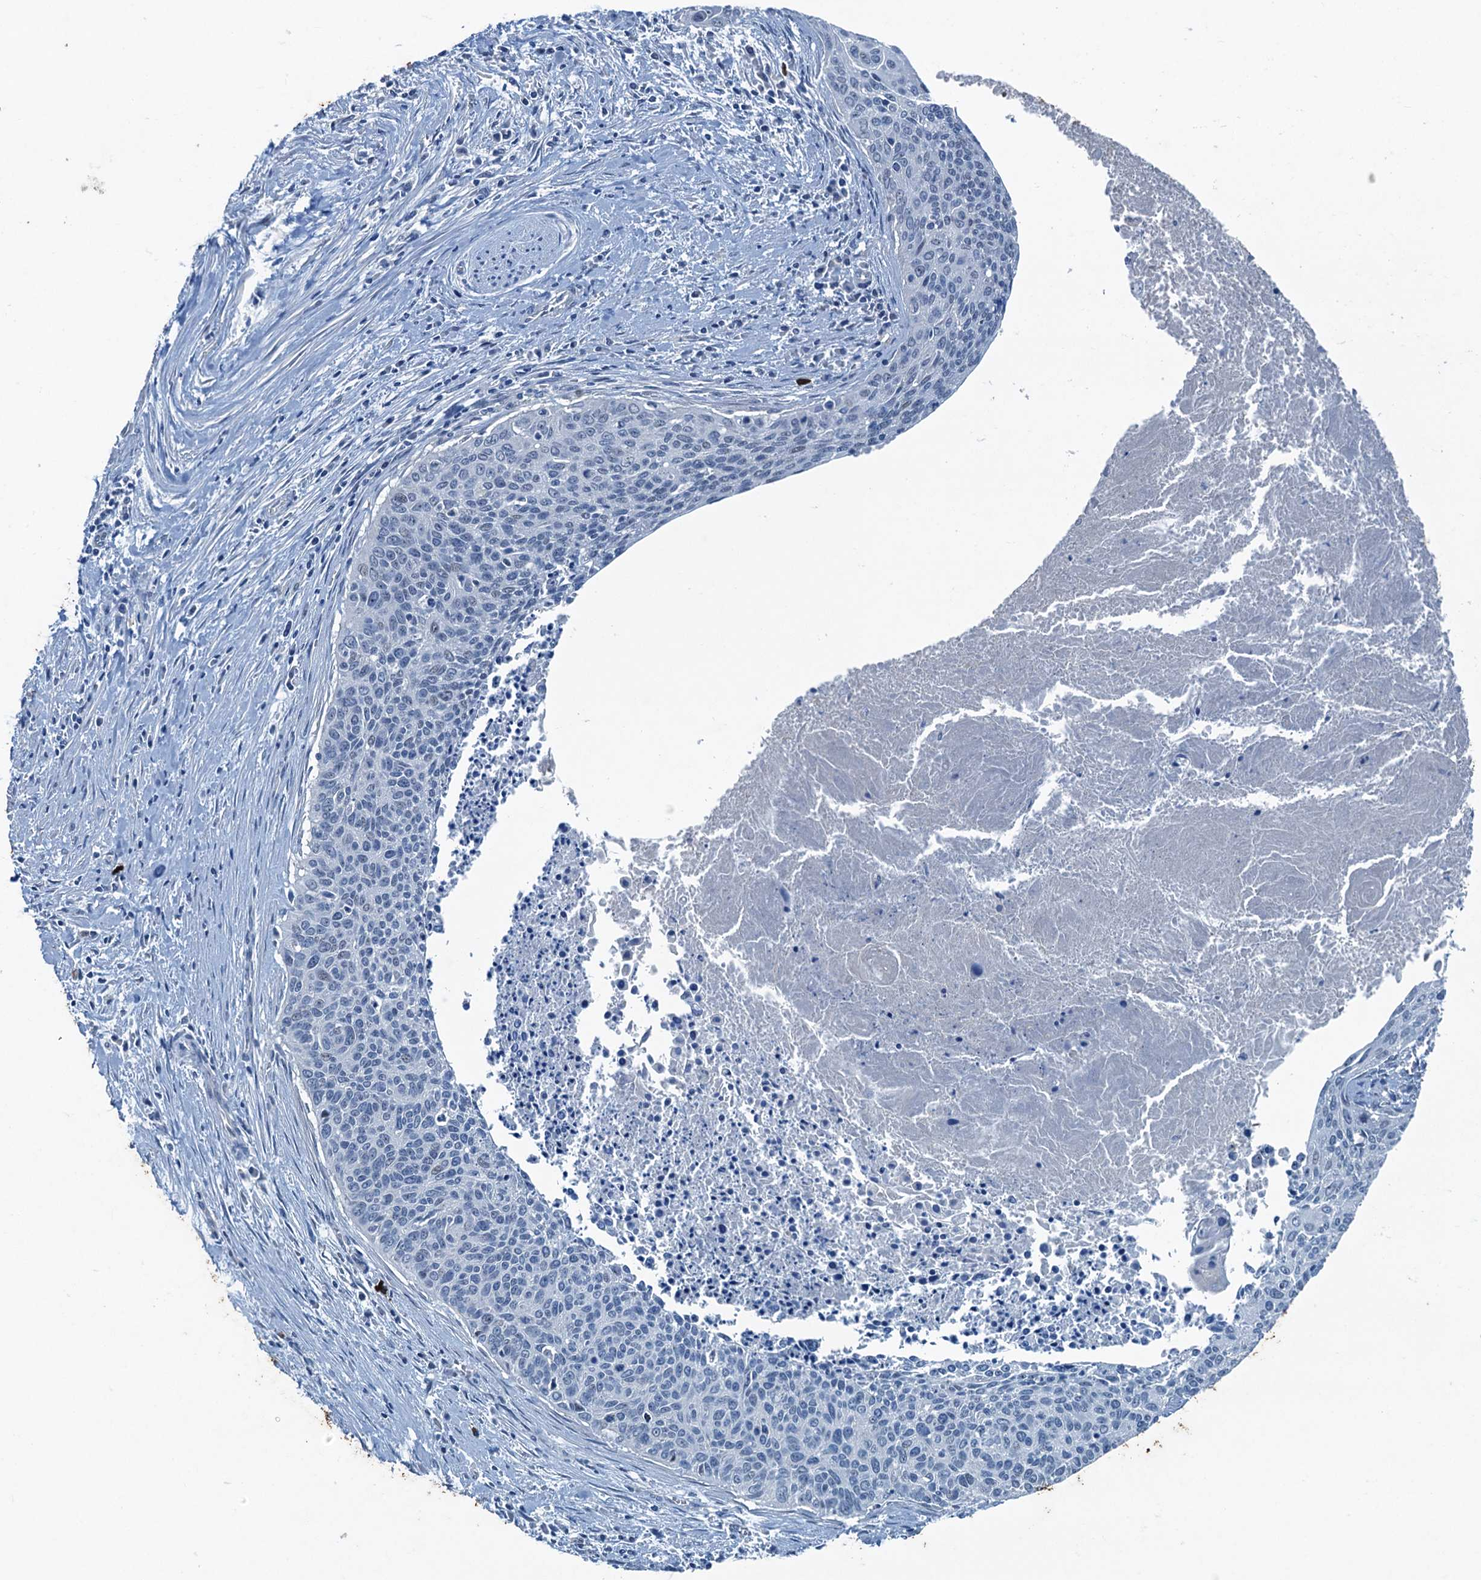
{"staining": {"intensity": "negative", "quantity": "none", "location": "none"}, "tissue": "cervical cancer", "cell_type": "Tumor cells", "image_type": "cancer", "snomed": [{"axis": "morphology", "description": "Squamous cell carcinoma, NOS"}, {"axis": "topography", "description": "Cervix"}], "caption": "Histopathology image shows no protein expression in tumor cells of cervical cancer (squamous cell carcinoma) tissue.", "gene": "CBLIF", "patient": {"sex": "female", "age": 55}}